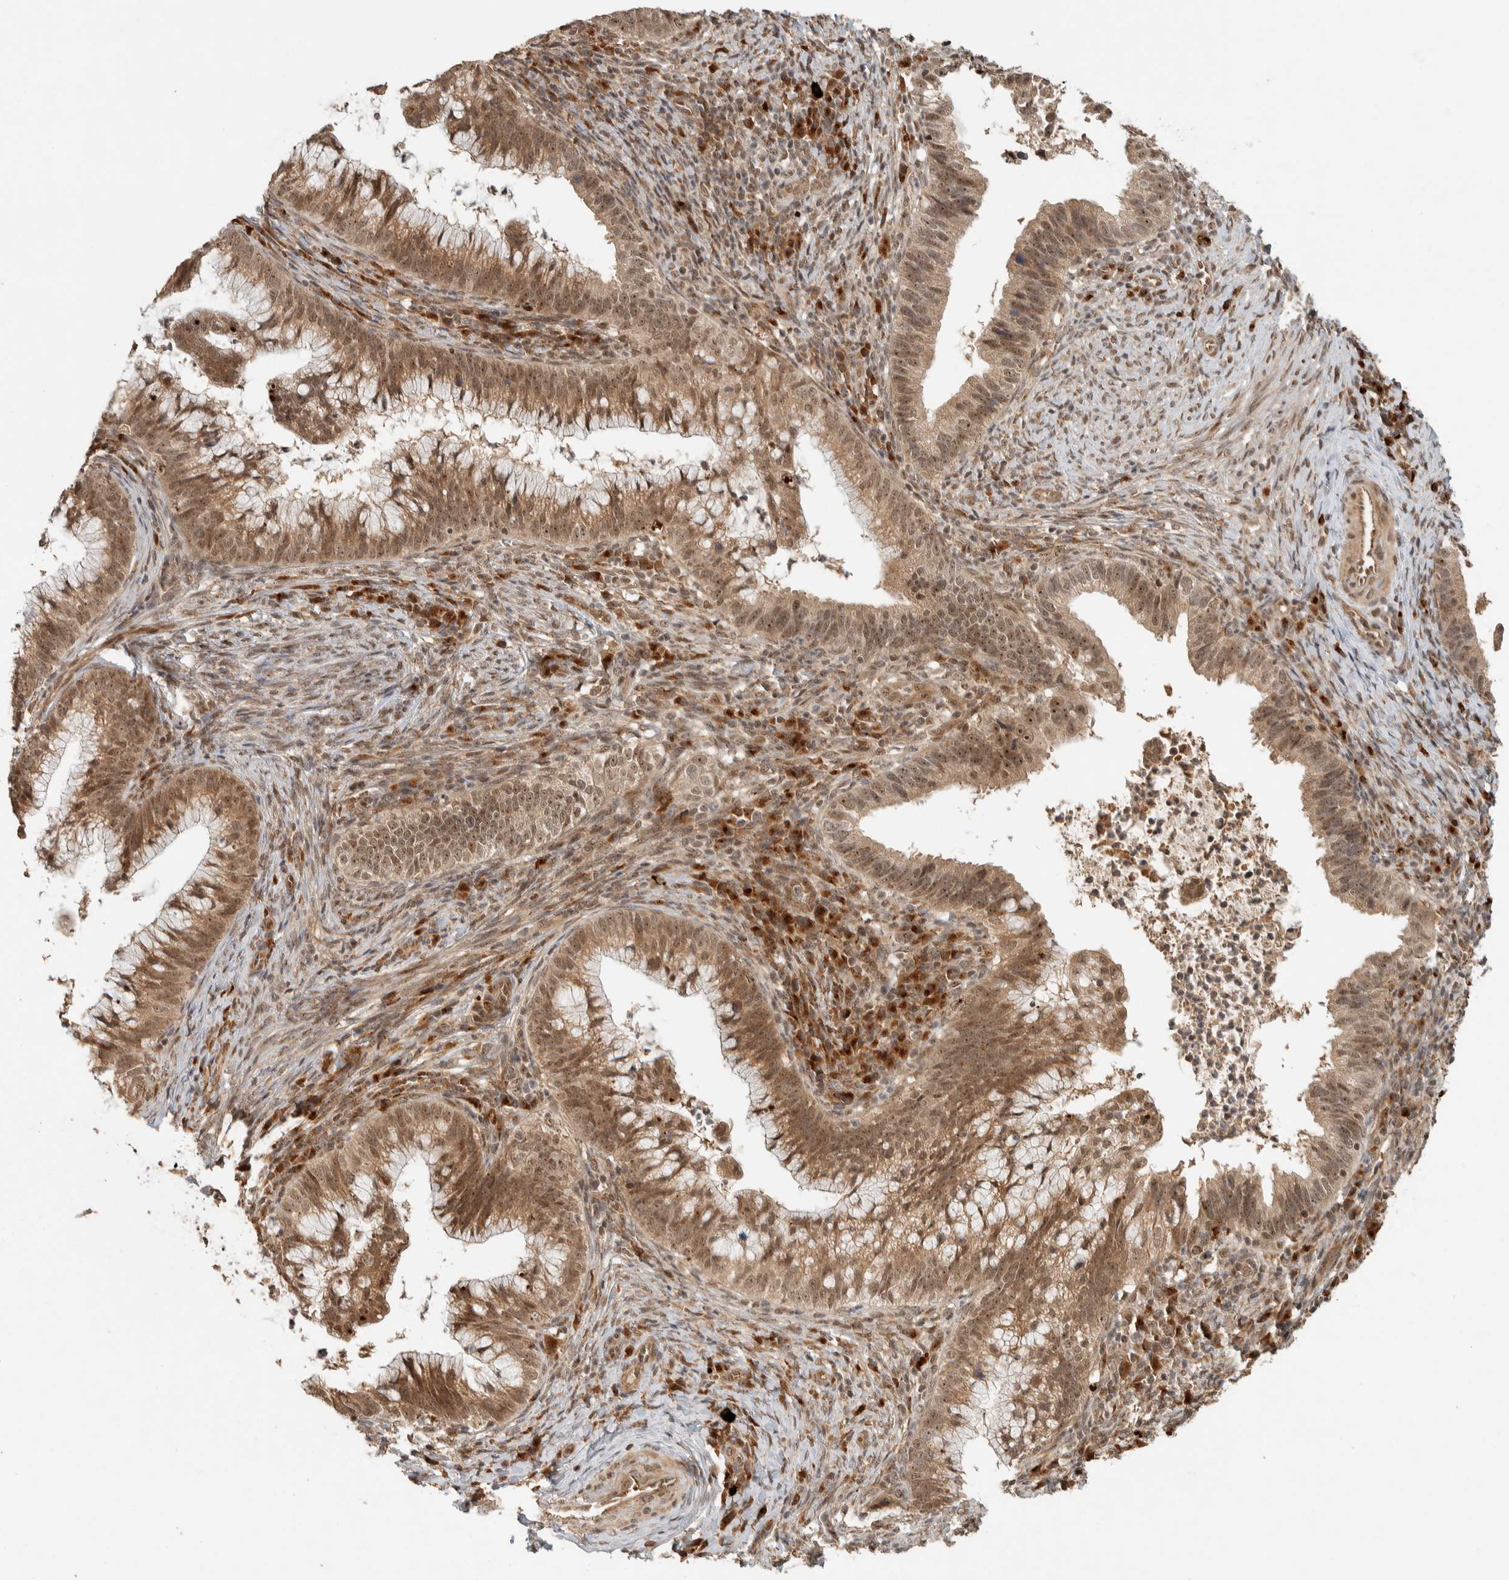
{"staining": {"intensity": "moderate", "quantity": ">75%", "location": "cytoplasmic/membranous,nuclear"}, "tissue": "cervical cancer", "cell_type": "Tumor cells", "image_type": "cancer", "snomed": [{"axis": "morphology", "description": "Adenocarcinoma, NOS"}, {"axis": "topography", "description": "Cervix"}], "caption": "IHC of human cervical cancer reveals medium levels of moderate cytoplasmic/membranous and nuclear expression in about >75% of tumor cells.", "gene": "ZBTB2", "patient": {"sex": "female", "age": 36}}